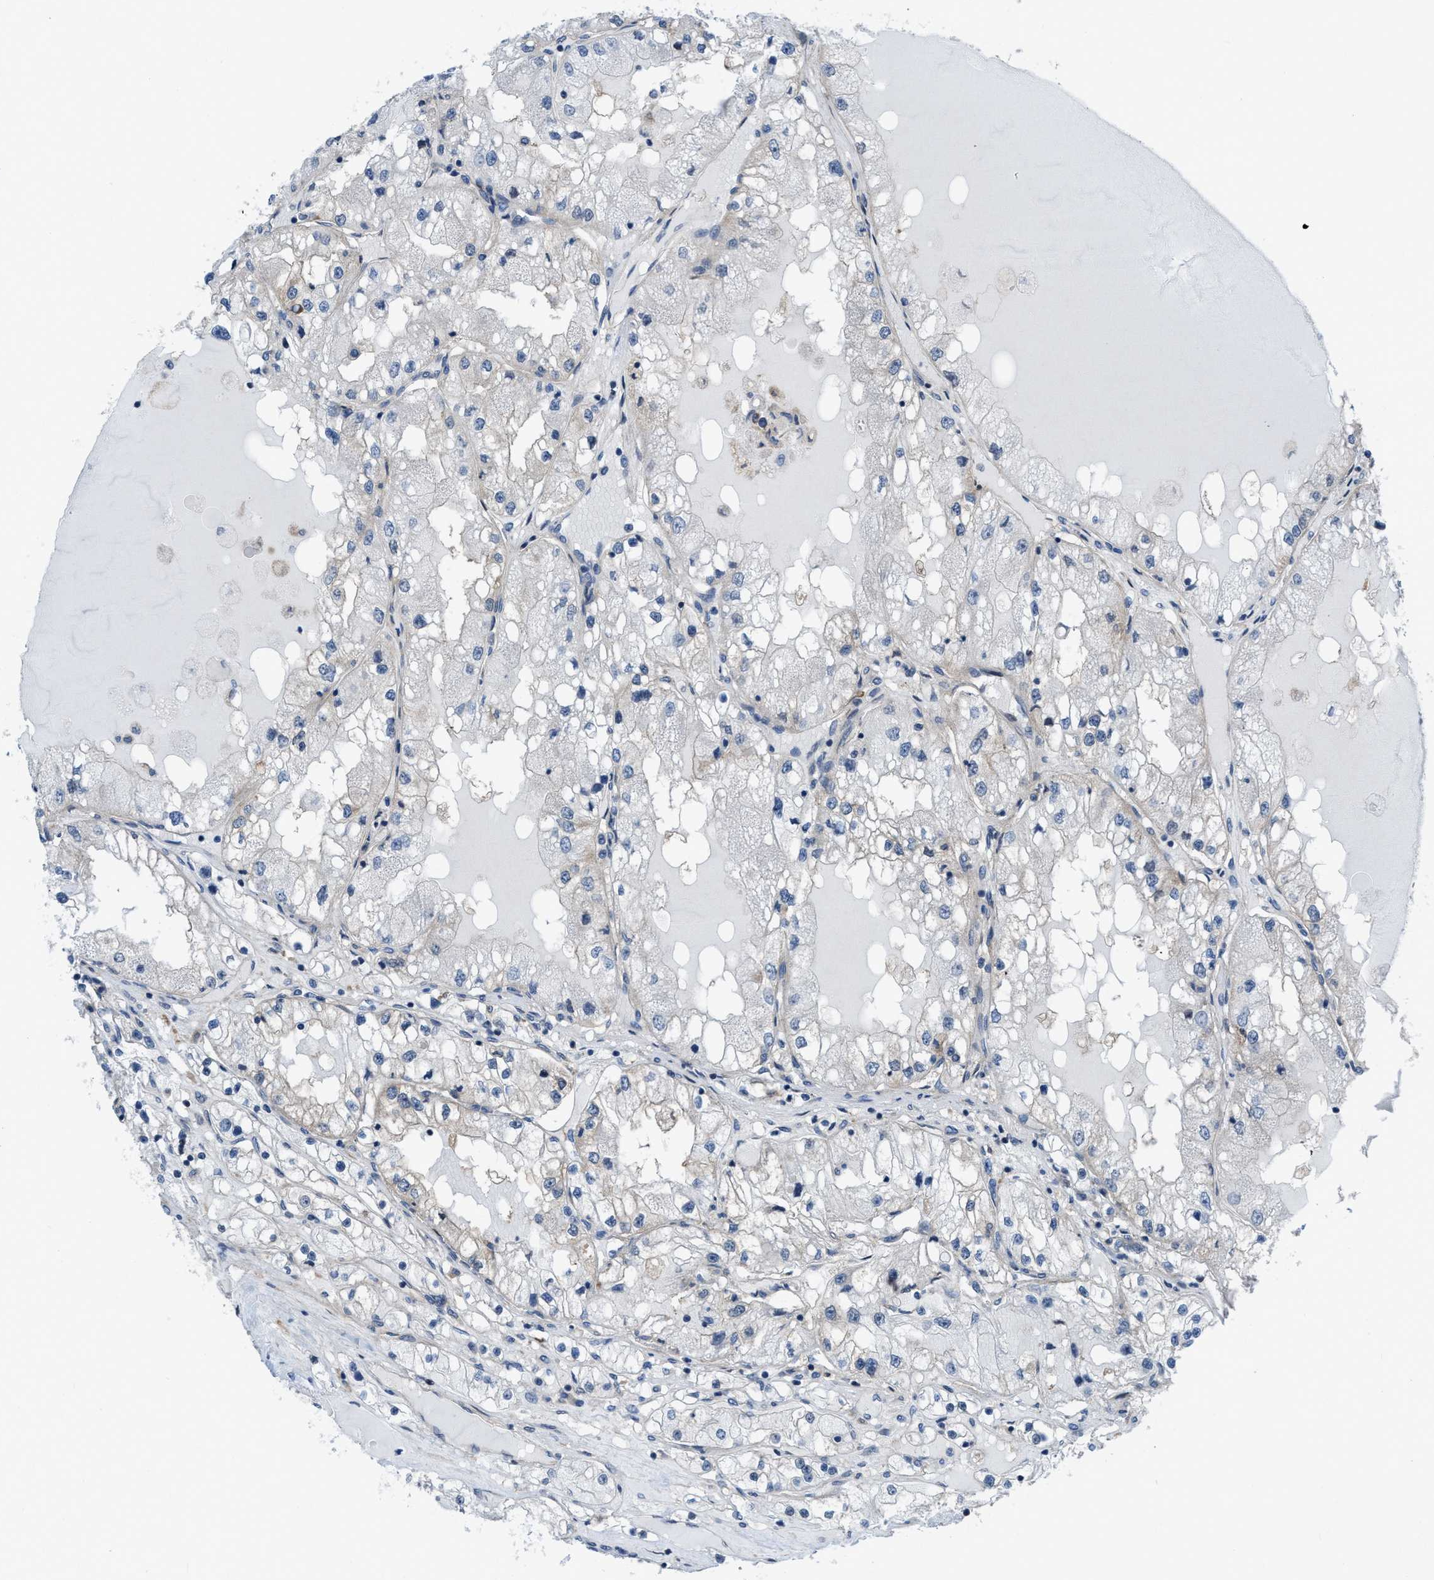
{"staining": {"intensity": "negative", "quantity": "none", "location": "none"}, "tissue": "renal cancer", "cell_type": "Tumor cells", "image_type": "cancer", "snomed": [{"axis": "morphology", "description": "Adenocarcinoma, NOS"}, {"axis": "topography", "description": "Kidney"}], "caption": "The histopathology image demonstrates no significant staining in tumor cells of adenocarcinoma (renal).", "gene": "MYO18A", "patient": {"sex": "male", "age": 68}}